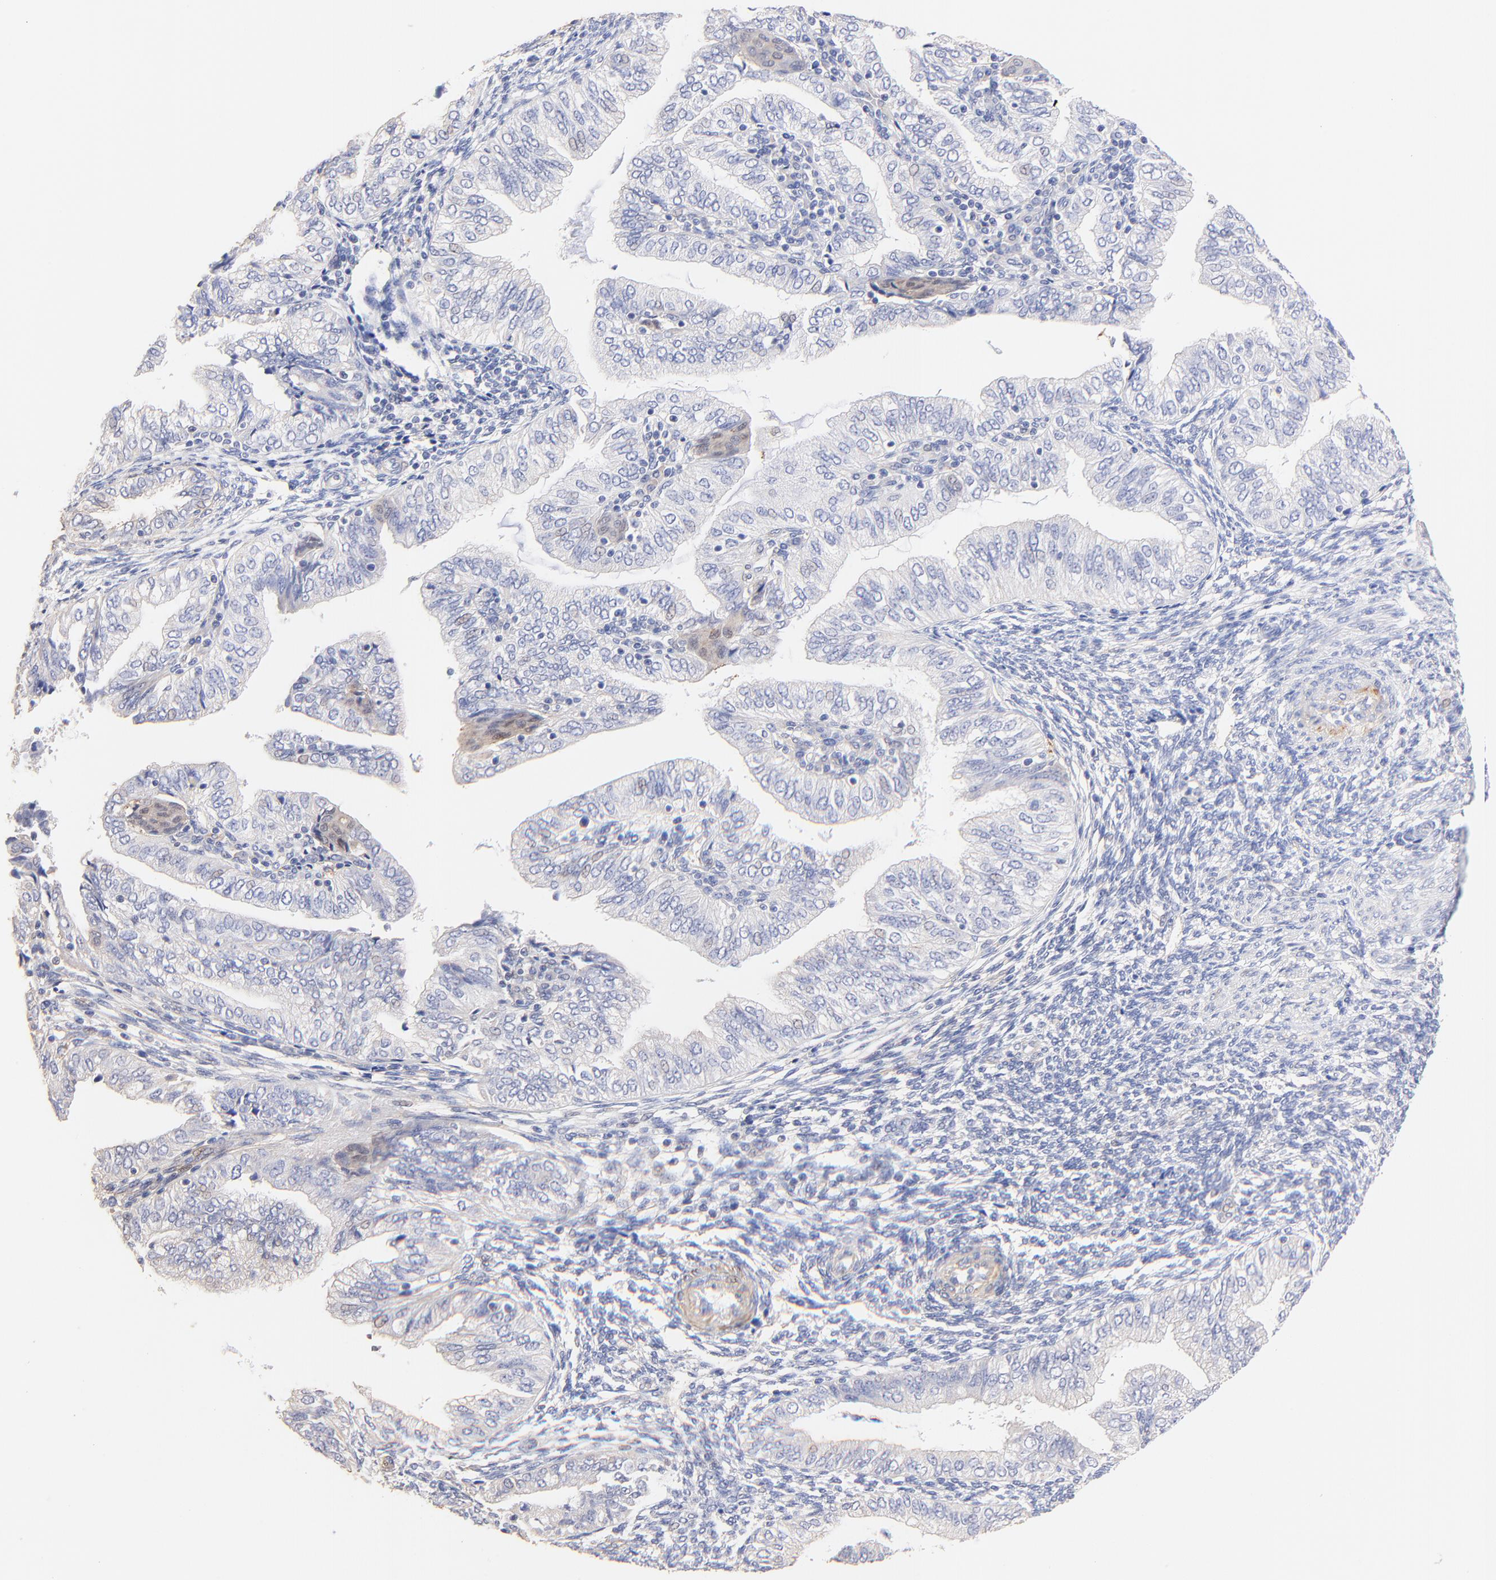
{"staining": {"intensity": "weak", "quantity": "<25%", "location": "cytoplasmic/membranous,nuclear"}, "tissue": "endometrial cancer", "cell_type": "Tumor cells", "image_type": "cancer", "snomed": [{"axis": "morphology", "description": "Adenocarcinoma, NOS"}, {"axis": "topography", "description": "Endometrium"}], "caption": "High magnification brightfield microscopy of endometrial cancer stained with DAB (3,3'-diaminobenzidine) (brown) and counterstained with hematoxylin (blue): tumor cells show no significant positivity.", "gene": "ACTRT1", "patient": {"sex": "female", "age": 51}}